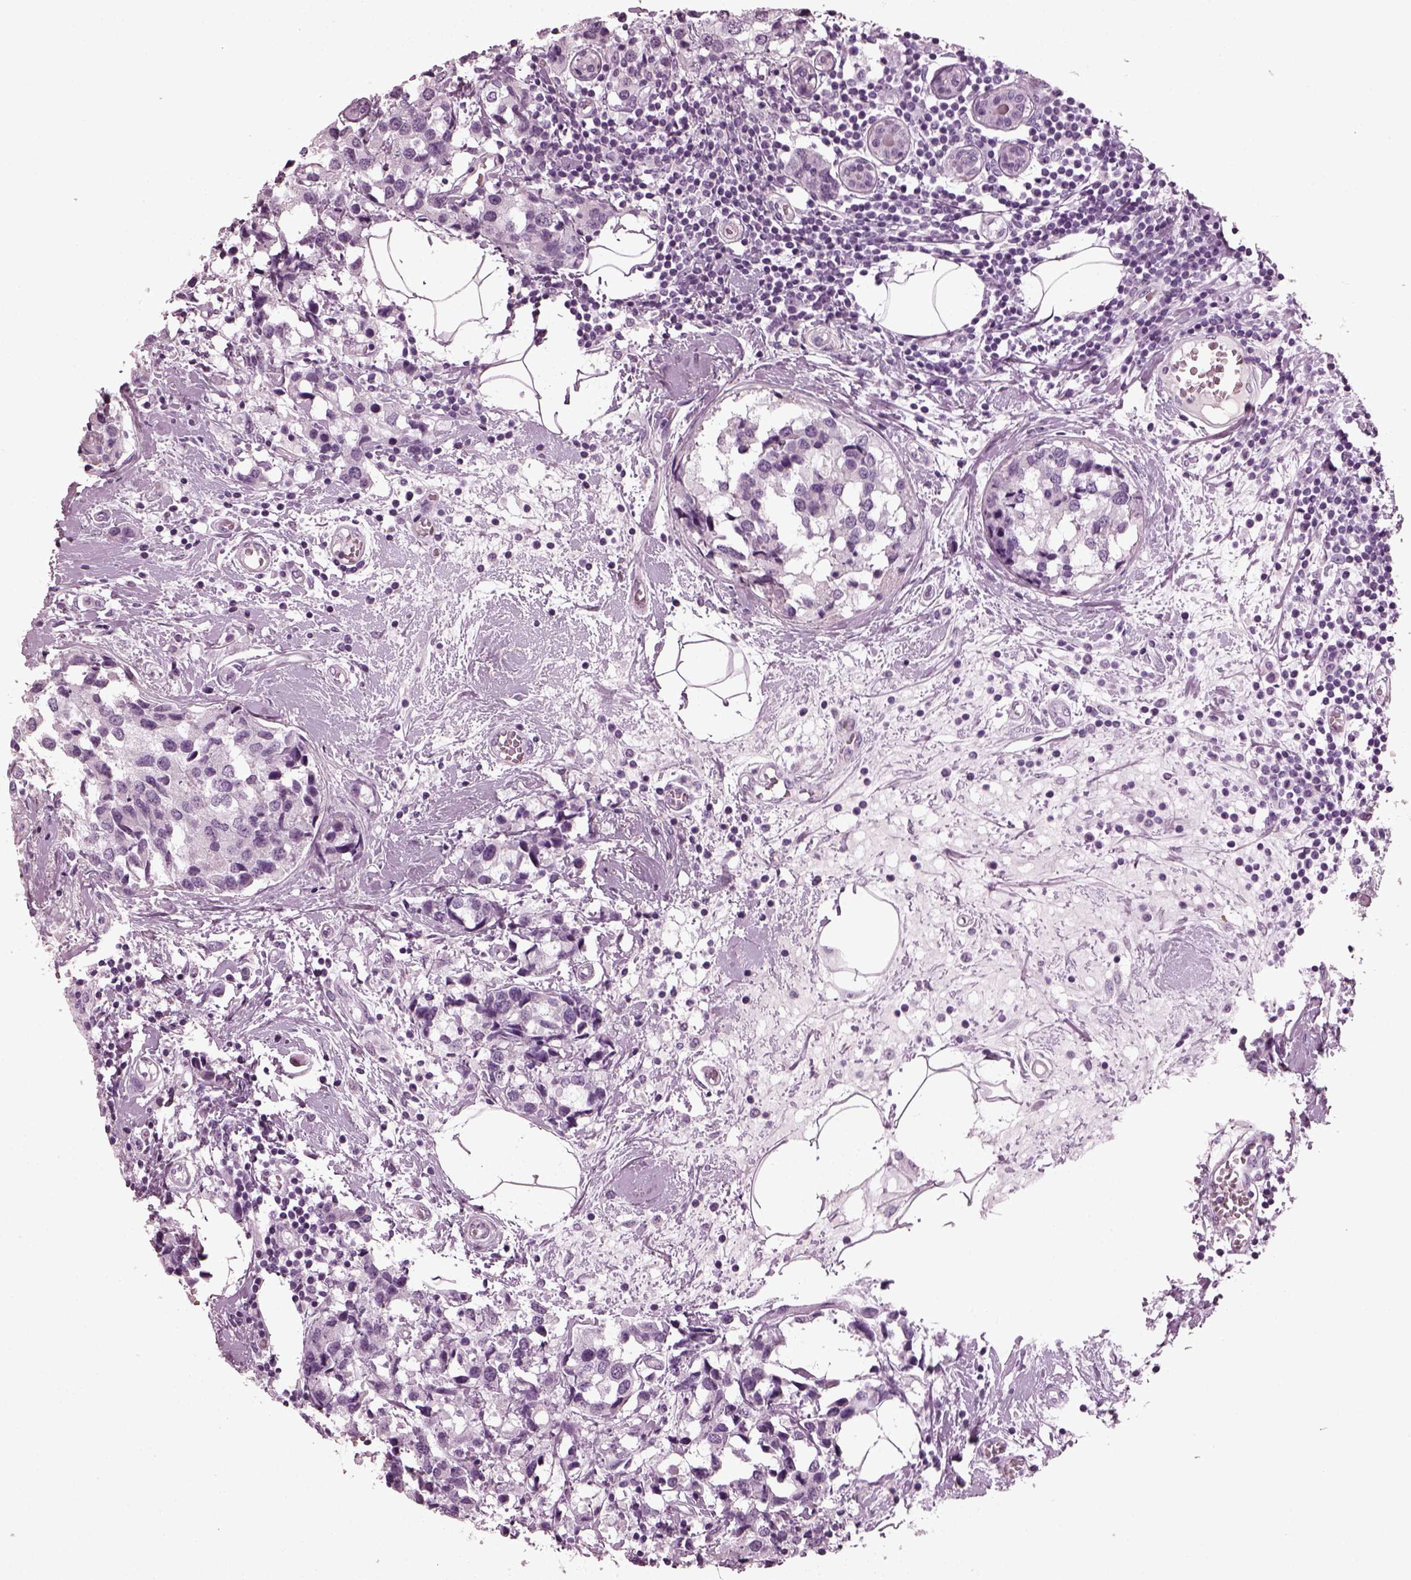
{"staining": {"intensity": "negative", "quantity": "none", "location": "none"}, "tissue": "breast cancer", "cell_type": "Tumor cells", "image_type": "cancer", "snomed": [{"axis": "morphology", "description": "Lobular carcinoma"}, {"axis": "topography", "description": "Breast"}], "caption": "Tumor cells show no significant expression in lobular carcinoma (breast). (Immunohistochemistry (ihc), brightfield microscopy, high magnification).", "gene": "SLC6A17", "patient": {"sex": "female", "age": 59}}